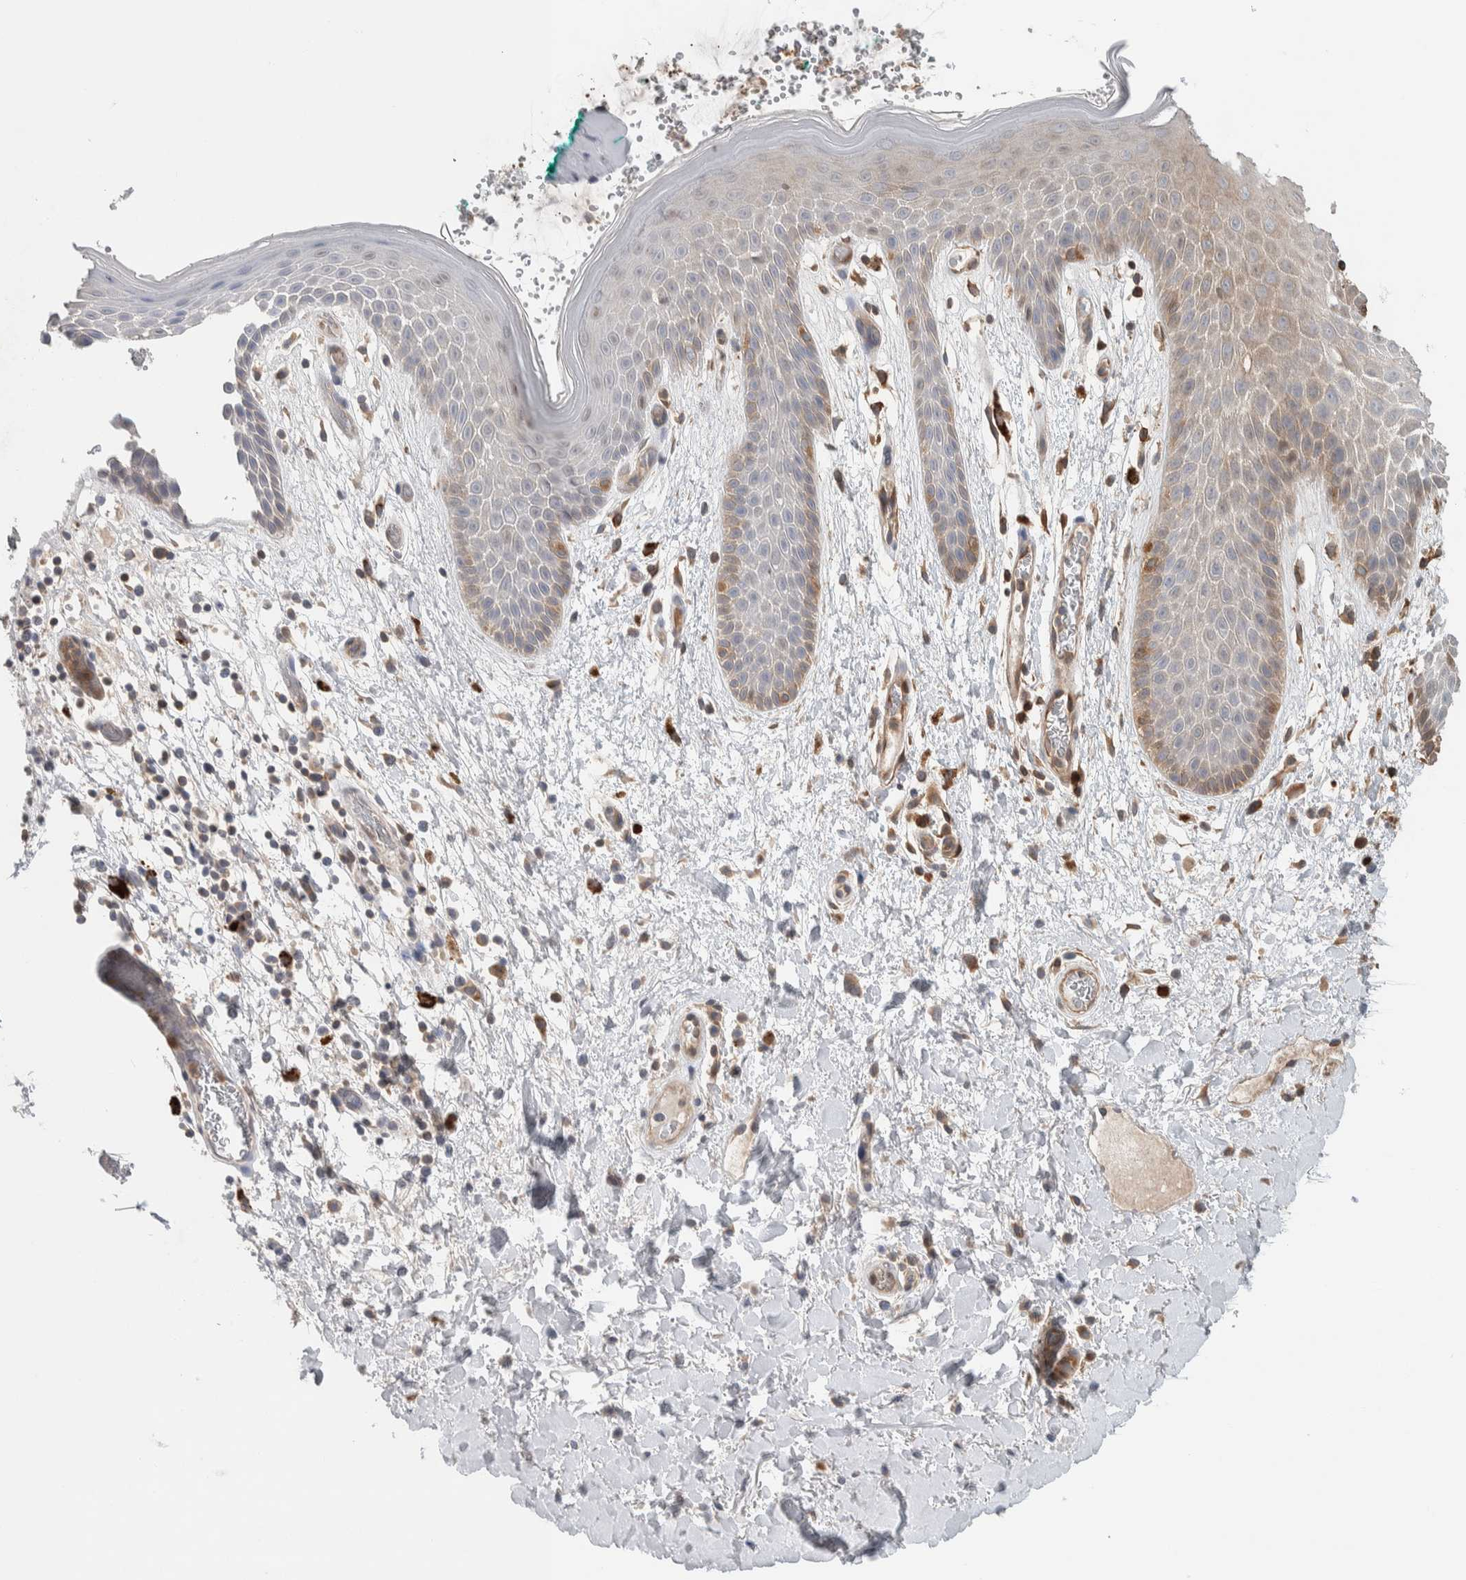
{"staining": {"intensity": "moderate", "quantity": "<25%", "location": "cytoplasmic/membranous"}, "tissue": "skin", "cell_type": "Epidermal cells", "image_type": "normal", "snomed": [{"axis": "morphology", "description": "Normal tissue, NOS"}, {"axis": "topography", "description": "Anal"}], "caption": "Immunohistochemical staining of normal human skin exhibits low levels of moderate cytoplasmic/membranous expression in approximately <25% of epidermal cells. The staining was performed using DAB, with brown indicating positive protein expression. Nuclei are stained blue with hematoxylin.", "gene": "NFKB2", "patient": {"sex": "male", "age": 74}}